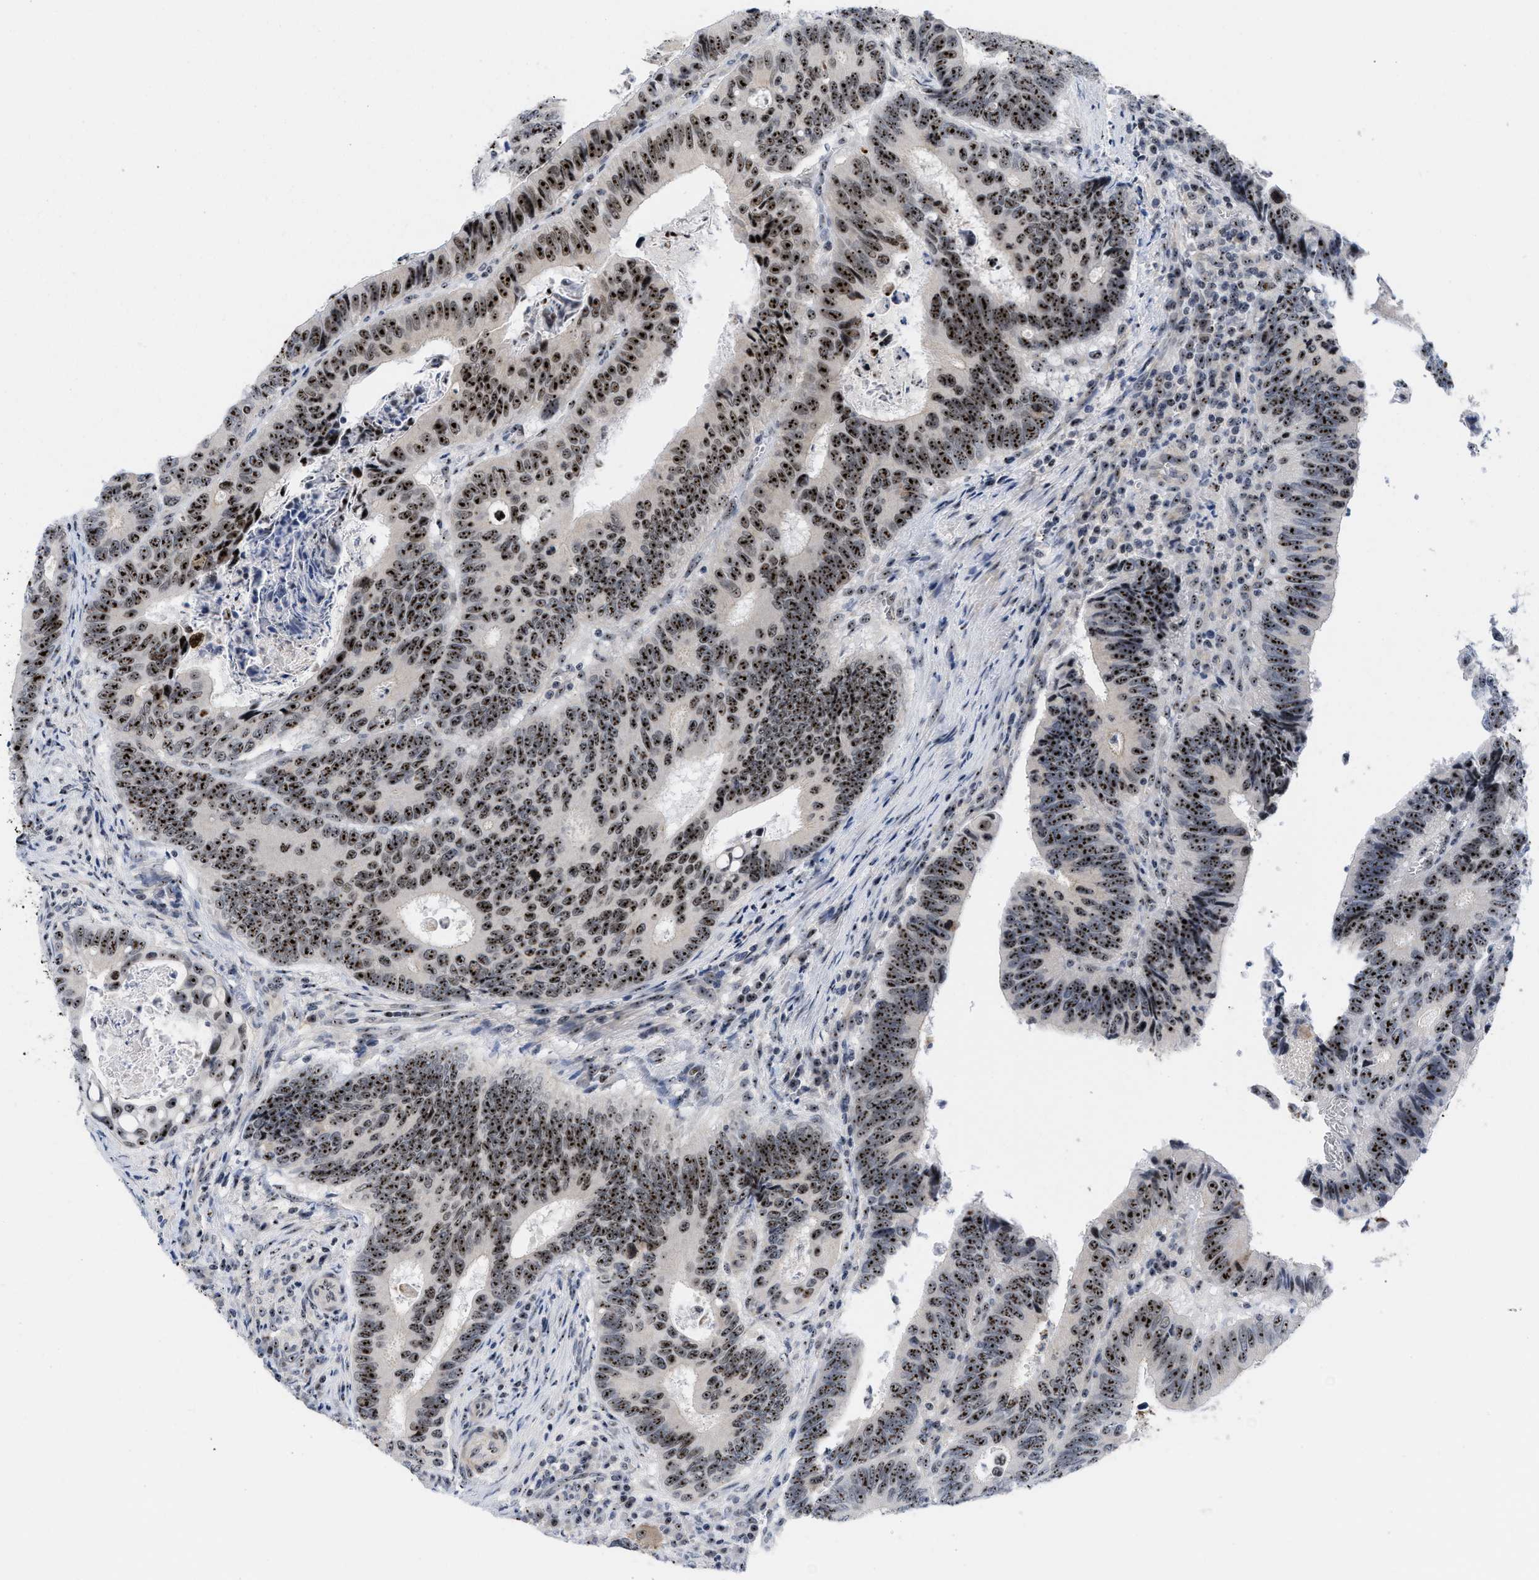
{"staining": {"intensity": "strong", "quantity": ">75%", "location": "nuclear"}, "tissue": "colorectal cancer", "cell_type": "Tumor cells", "image_type": "cancer", "snomed": [{"axis": "morphology", "description": "Inflammation, NOS"}, {"axis": "morphology", "description": "Adenocarcinoma, NOS"}, {"axis": "topography", "description": "Colon"}], "caption": "Adenocarcinoma (colorectal) was stained to show a protein in brown. There is high levels of strong nuclear expression in approximately >75% of tumor cells.", "gene": "NOP58", "patient": {"sex": "male", "age": 72}}